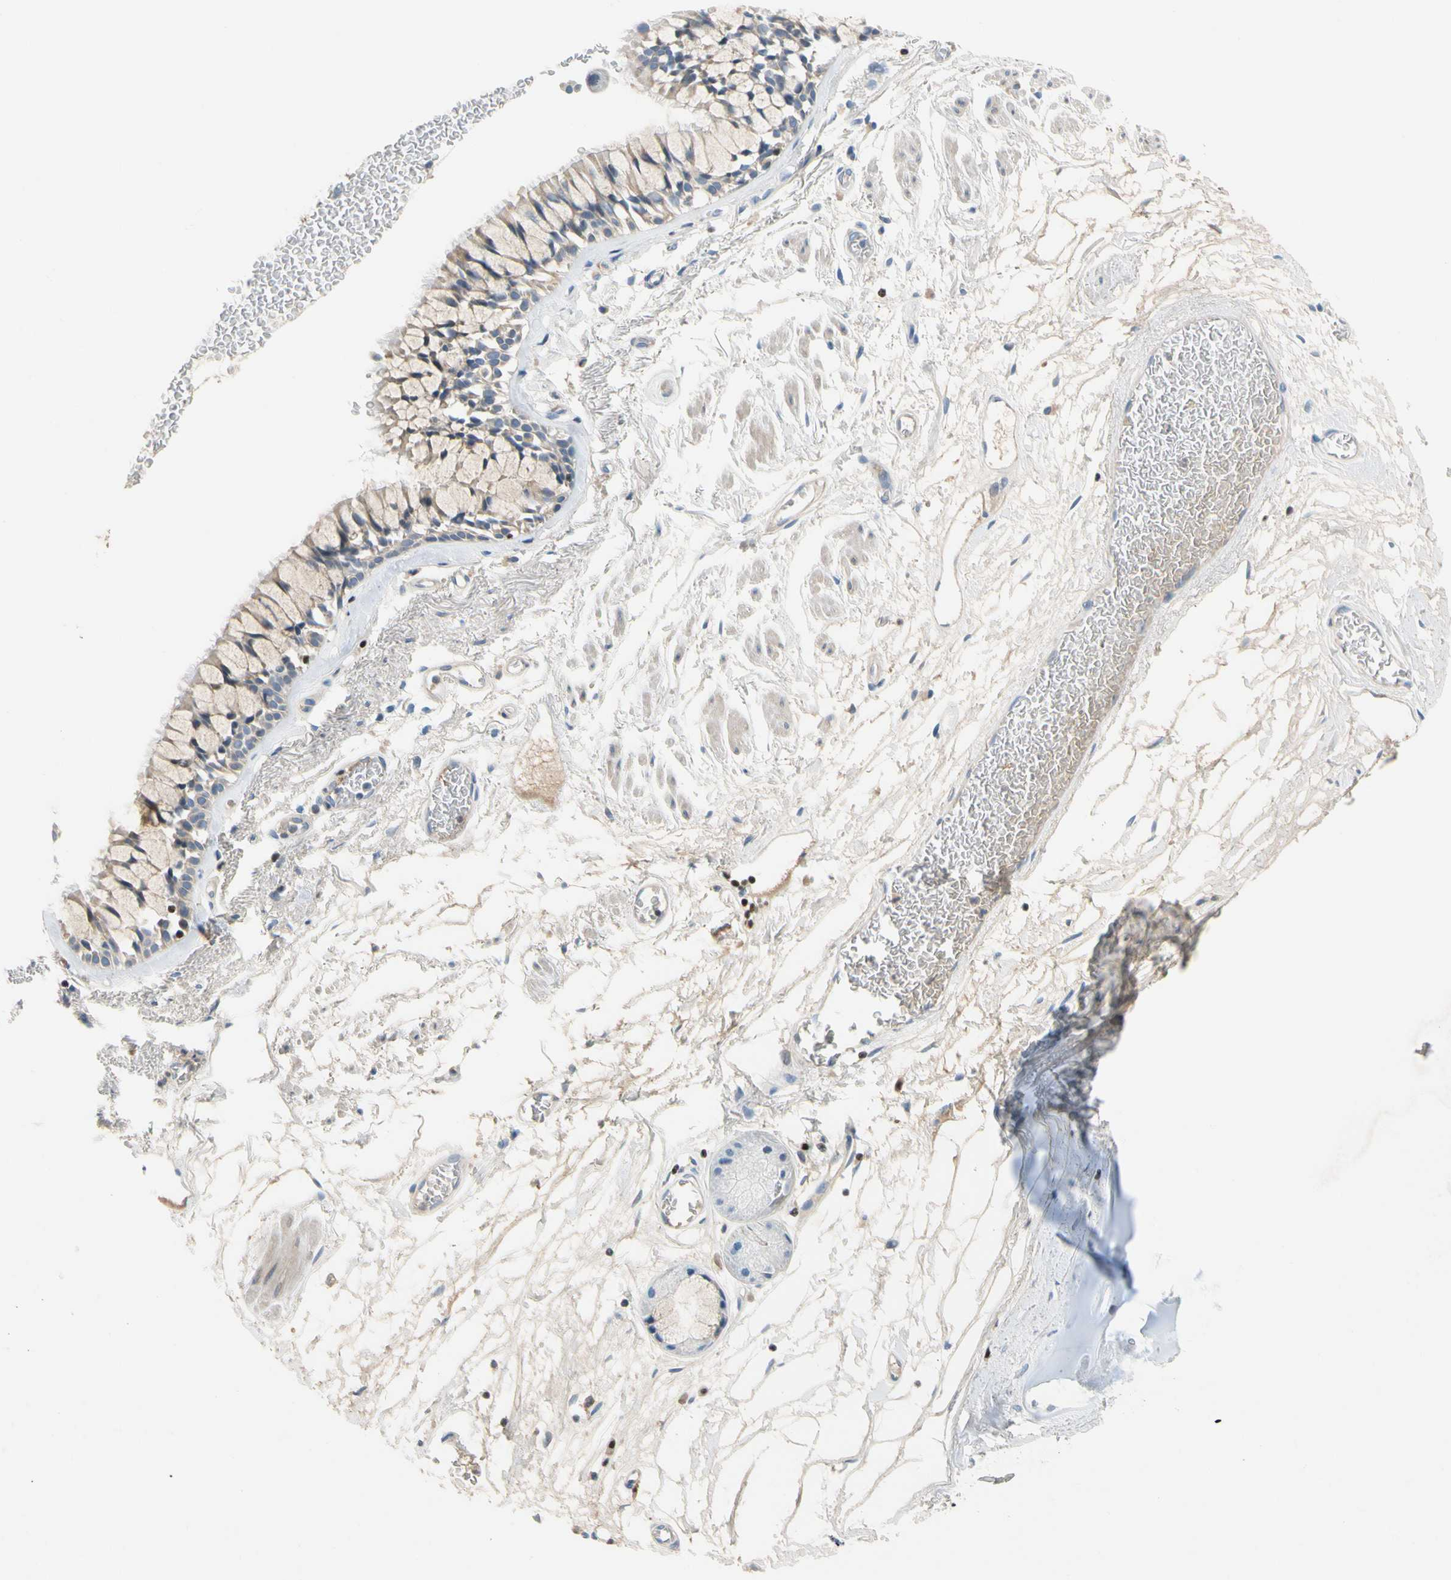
{"staining": {"intensity": "weak", "quantity": ">75%", "location": "cytoplasmic/membranous"}, "tissue": "bronchus", "cell_type": "Respiratory epithelial cells", "image_type": "normal", "snomed": [{"axis": "morphology", "description": "Normal tissue, NOS"}, {"axis": "topography", "description": "Bronchus"}], "caption": "Benign bronchus shows weak cytoplasmic/membranous staining in approximately >75% of respiratory epithelial cells, visualized by immunohistochemistry.", "gene": "SP140", "patient": {"sex": "male", "age": 66}}